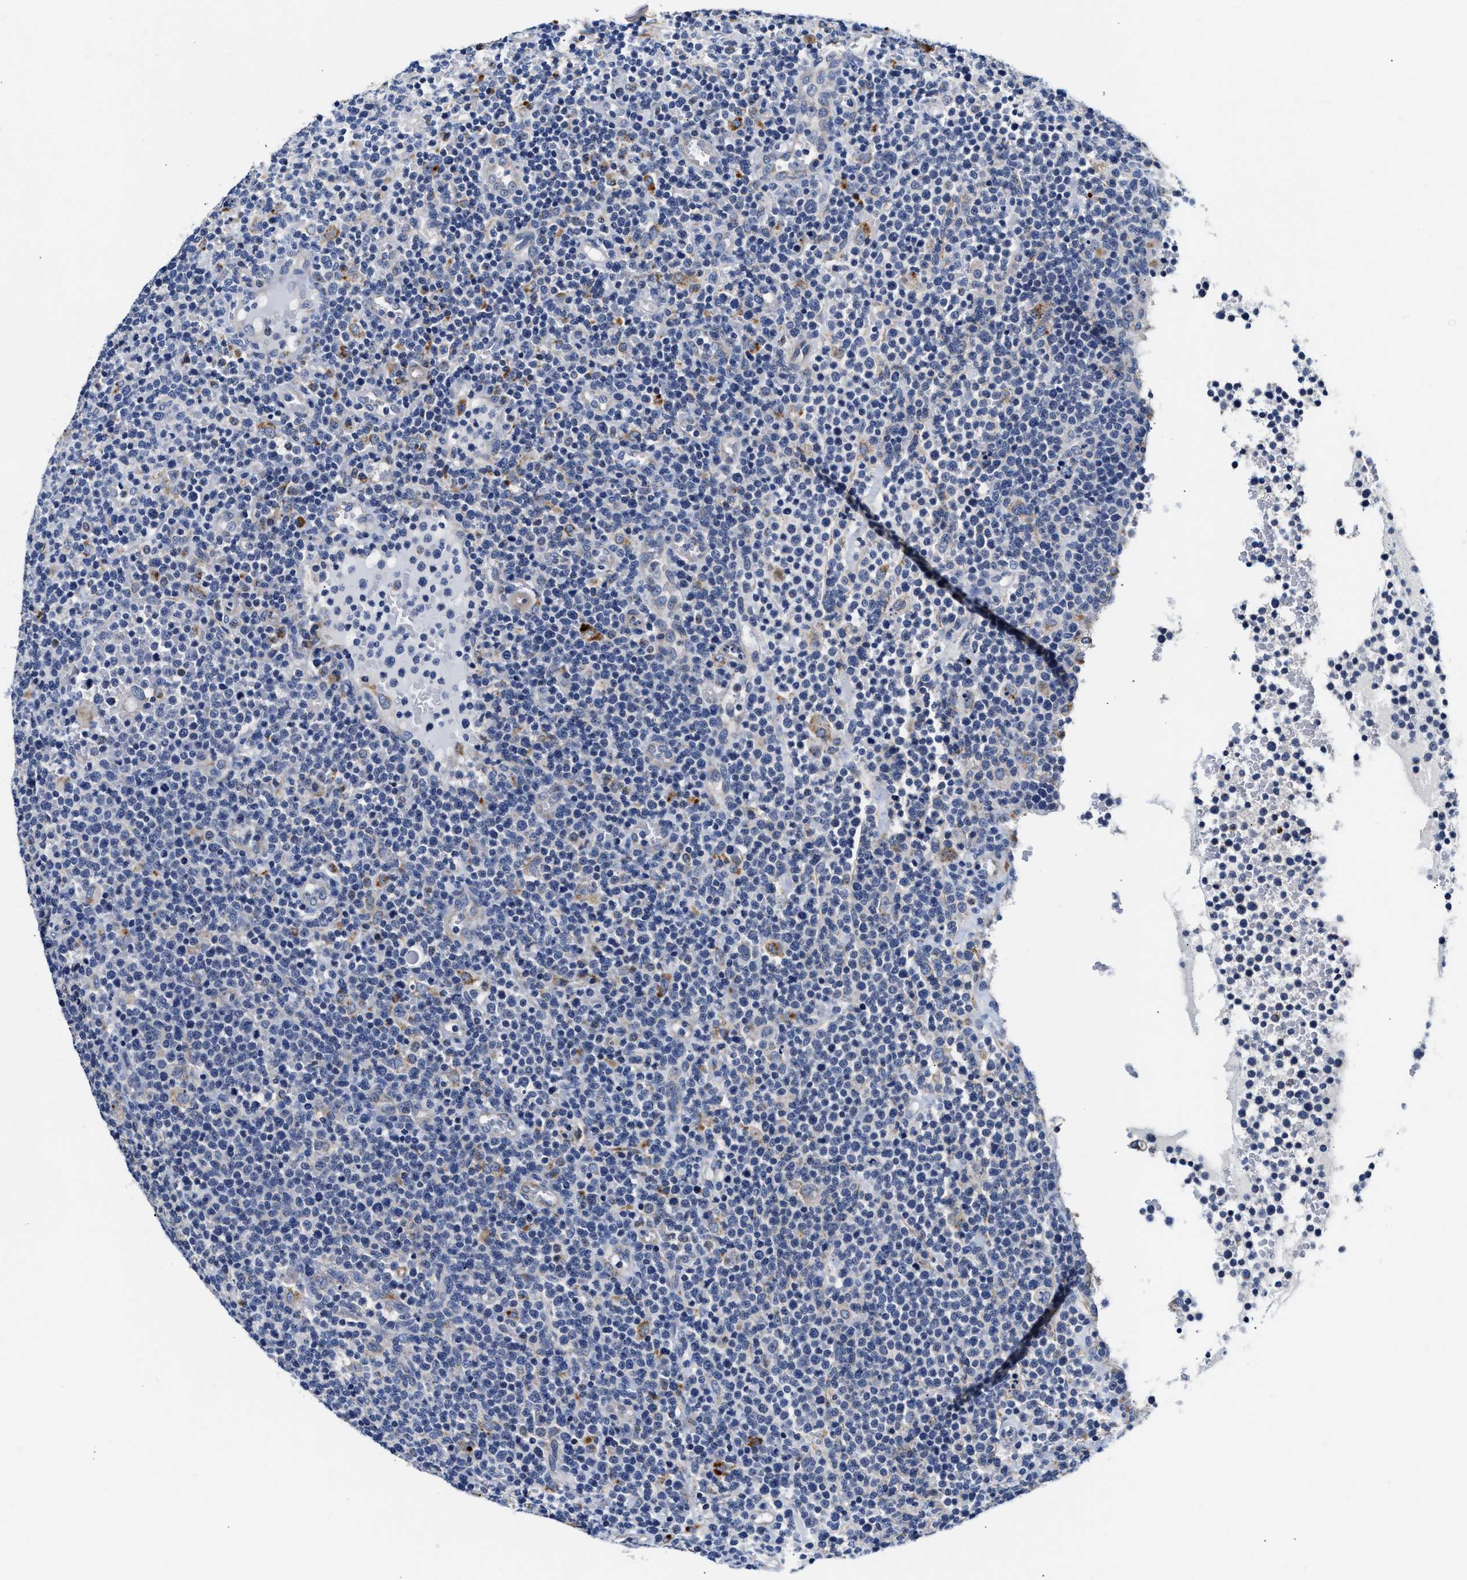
{"staining": {"intensity": "negative", "quantity": "none", "location": "none"}, "tissue": "lymphoma", "cell_type": "Tumor cells", "image_type": "cancer", "snomed": [{"axis": "morphology", "description": "Malignant lymphoma, non-Hodgkin's type, High grade"}, {"axis": "topography", "description": "Lymph node"}], "caption": "Tumor cells are negative for protein expression in human lymphoma.", "gene": "ACADVL", "patient": {"sex": "male", "age": 61}}